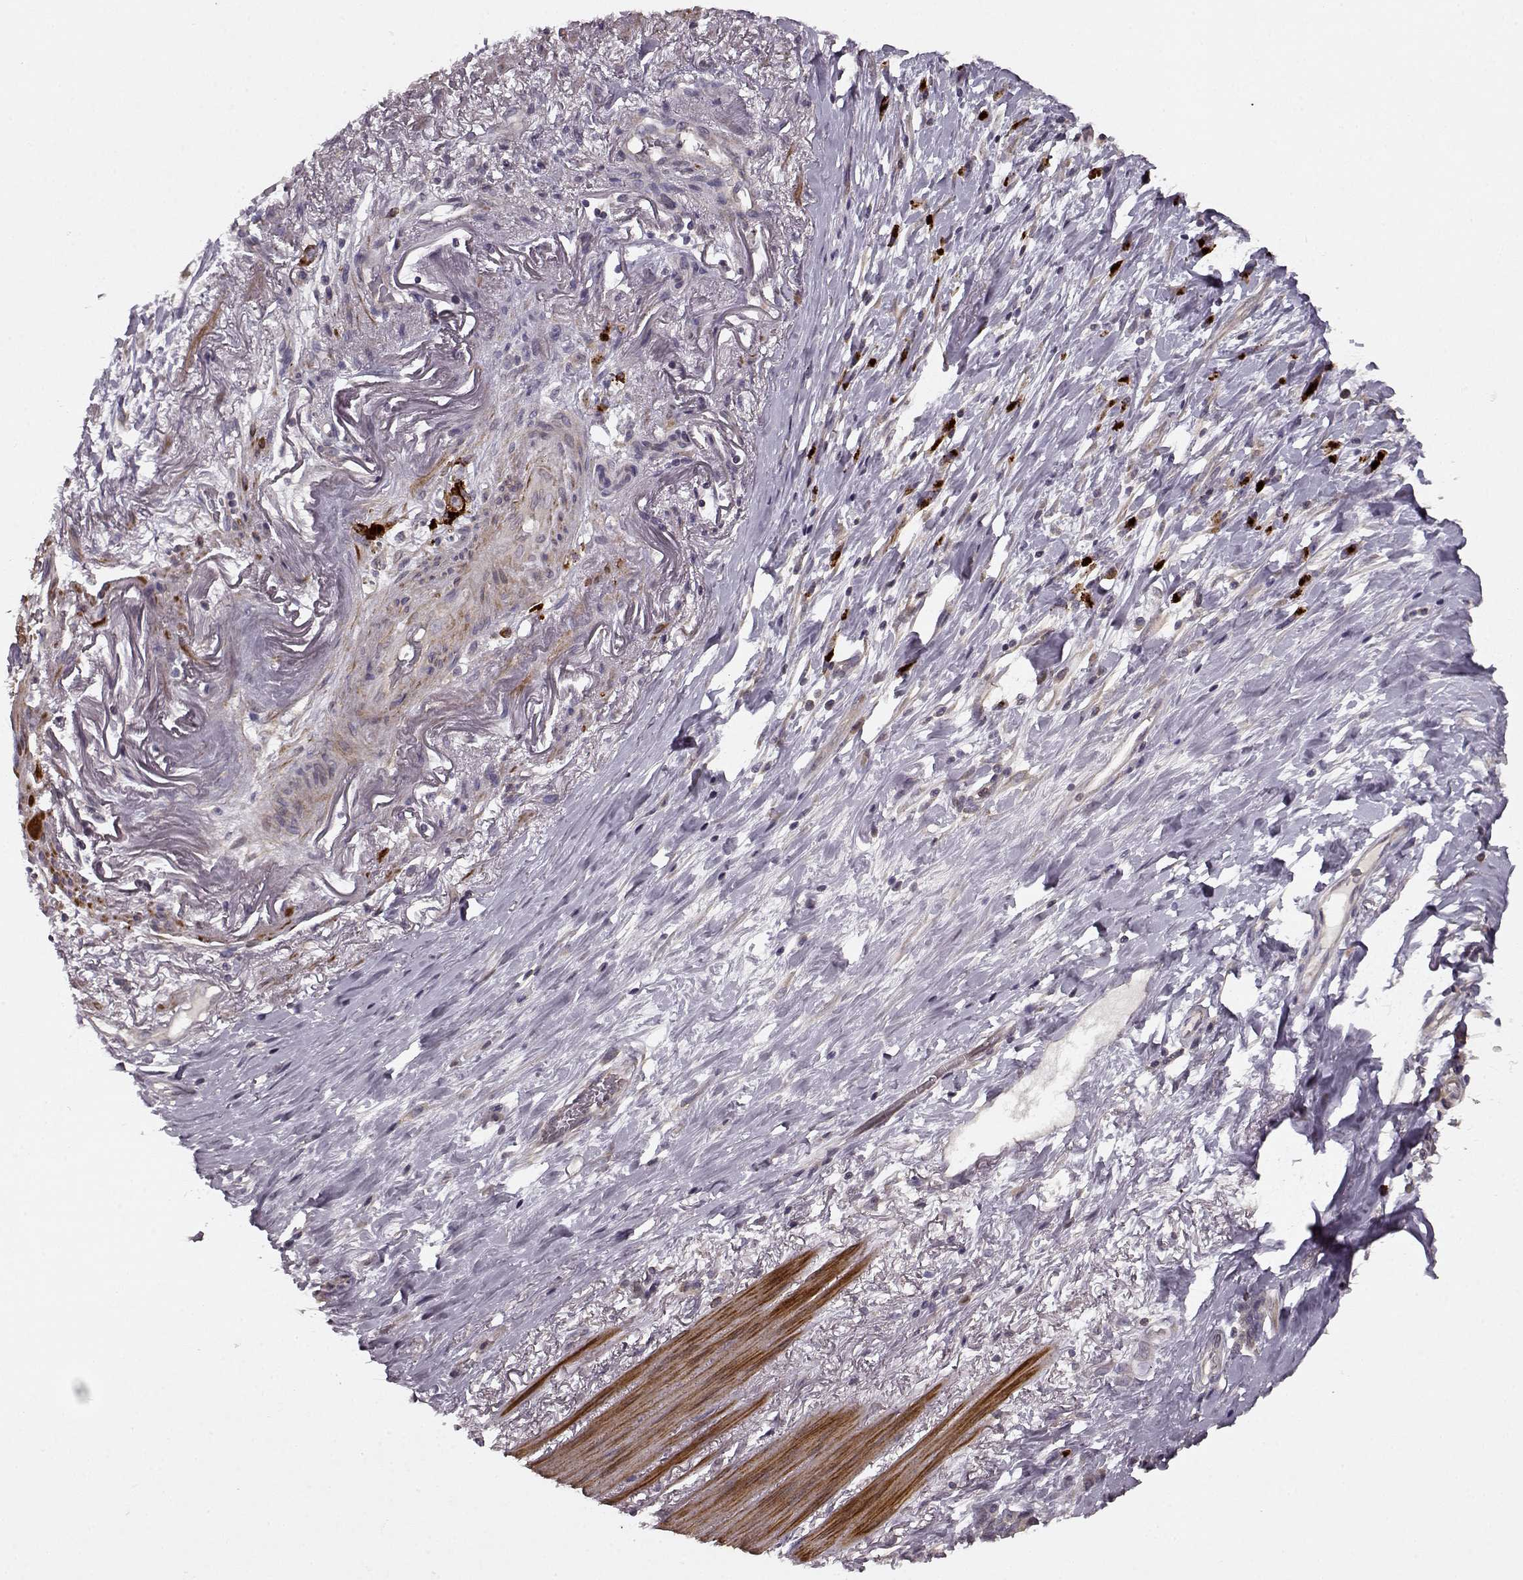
{"staining": {"intensity": "negative", "quantity": "none", "location": "none"}, "tissue": "stomach cancer", "cell_type": "Tumor cells", "image_type": "cancer", "snomed": [{"axis": "morphology", "description": "Adenocarcinoma, NOS"}, {"axis": "topography", "description": "Stomach"}], "caption": "There is no significant staining in tumor cells of adenocarcinoma (stomach).", "gene": "SLAIN2", "patient": {"sex": "female", "age": 84}}